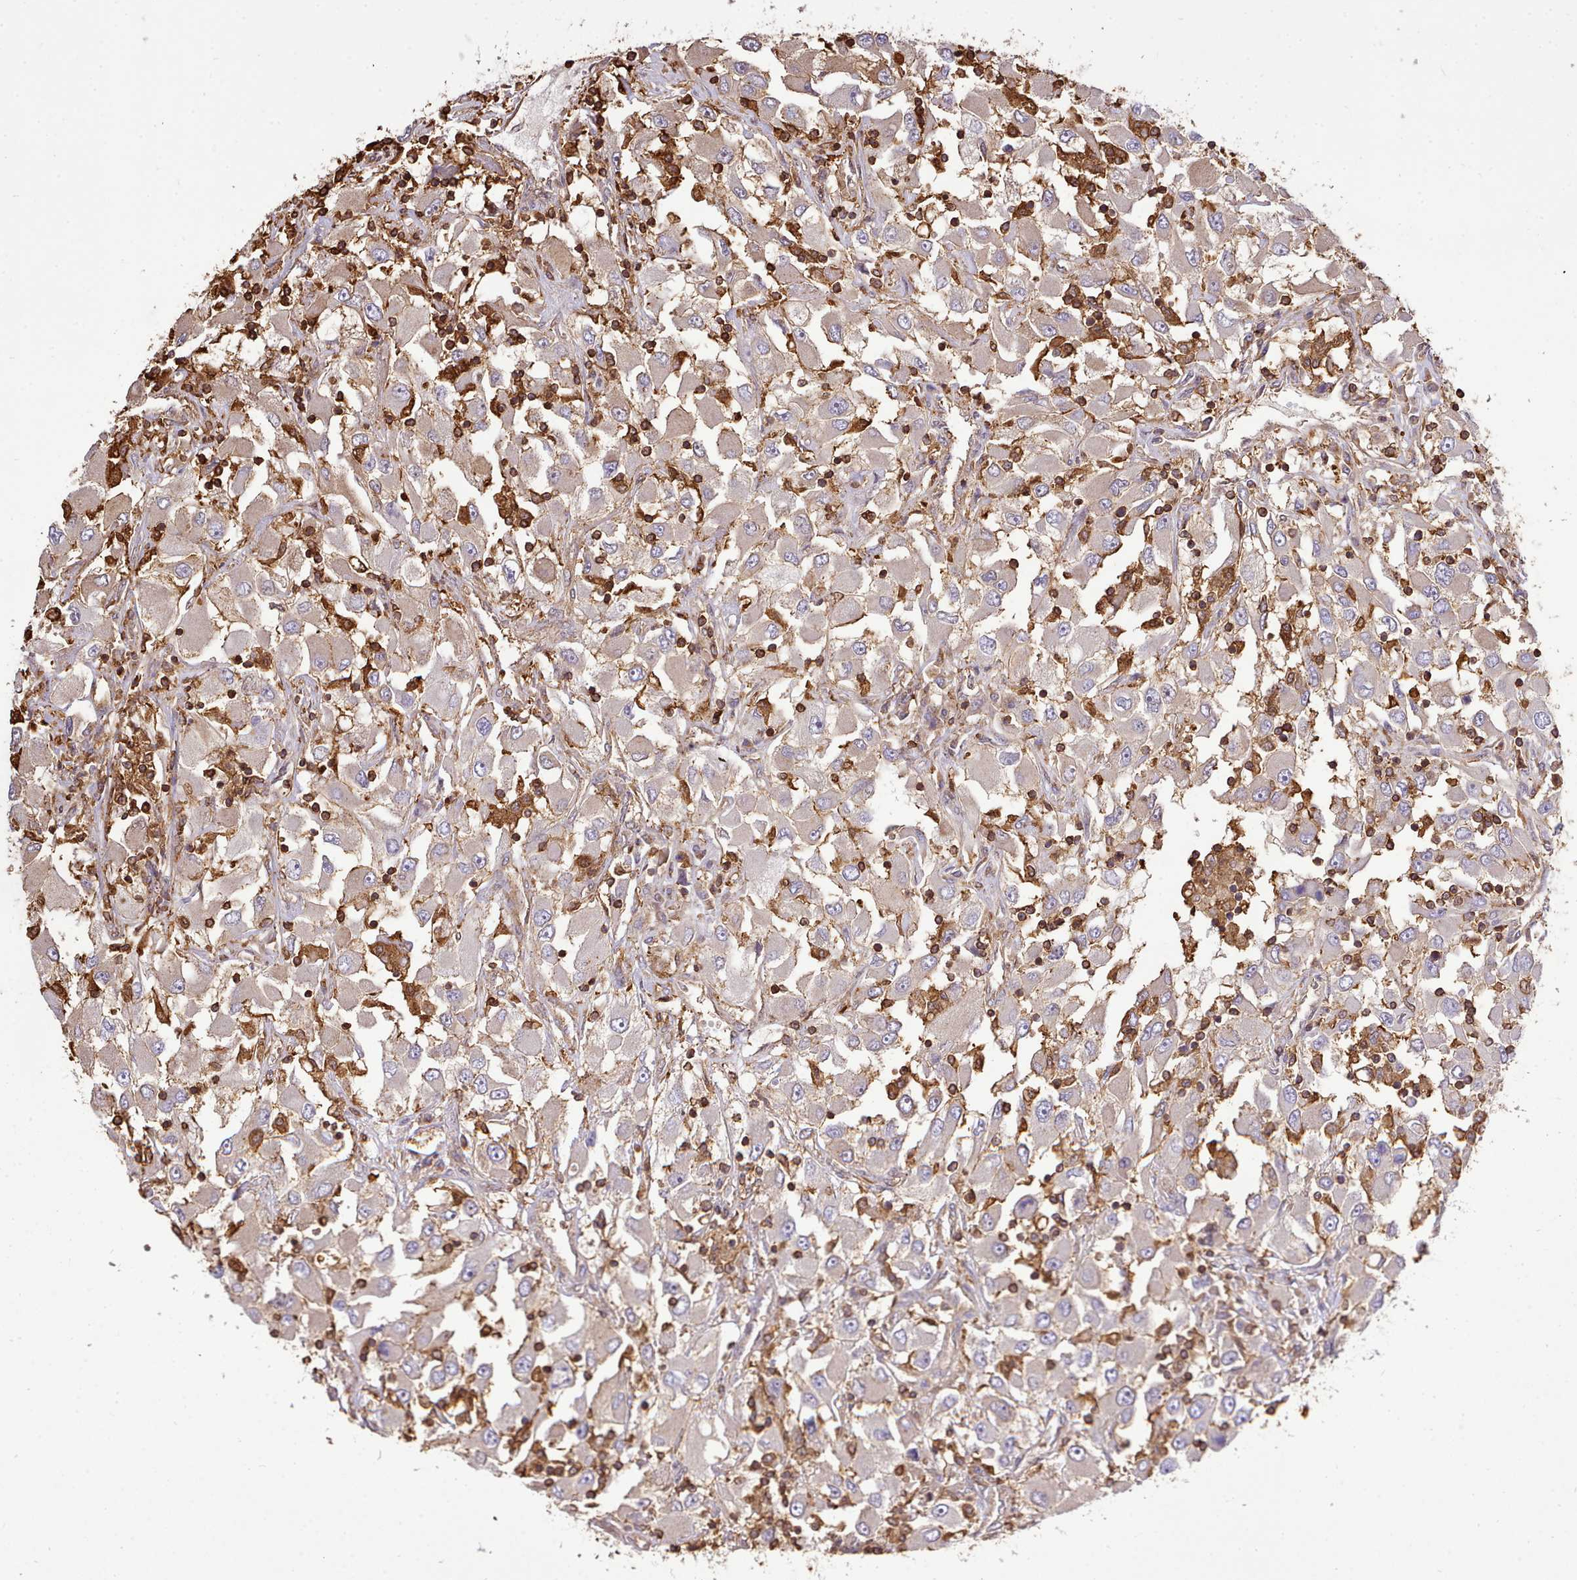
{"staining": {"intensity": "weak", "quantity": "25%-75%", "location": "cytoplasmic/membranous"}, "tissue": "renal cancer", "cell_type": "Tumor cells", "image_type": "cancer", "snomed": [{"axis": "morphology", "description": "Adenocarcinoma, NOS"}, {"axis": "topography", "description": "Kidney"}], "caption": "Brown immunohistochemical staining in human adenocarcinoma (renal) shows weak cytoplasmic/membranous positivity in about 25%-75% of tumor cells.", "gene": "CAPZA1", "patient": {"sex": "female", "age": 52}}